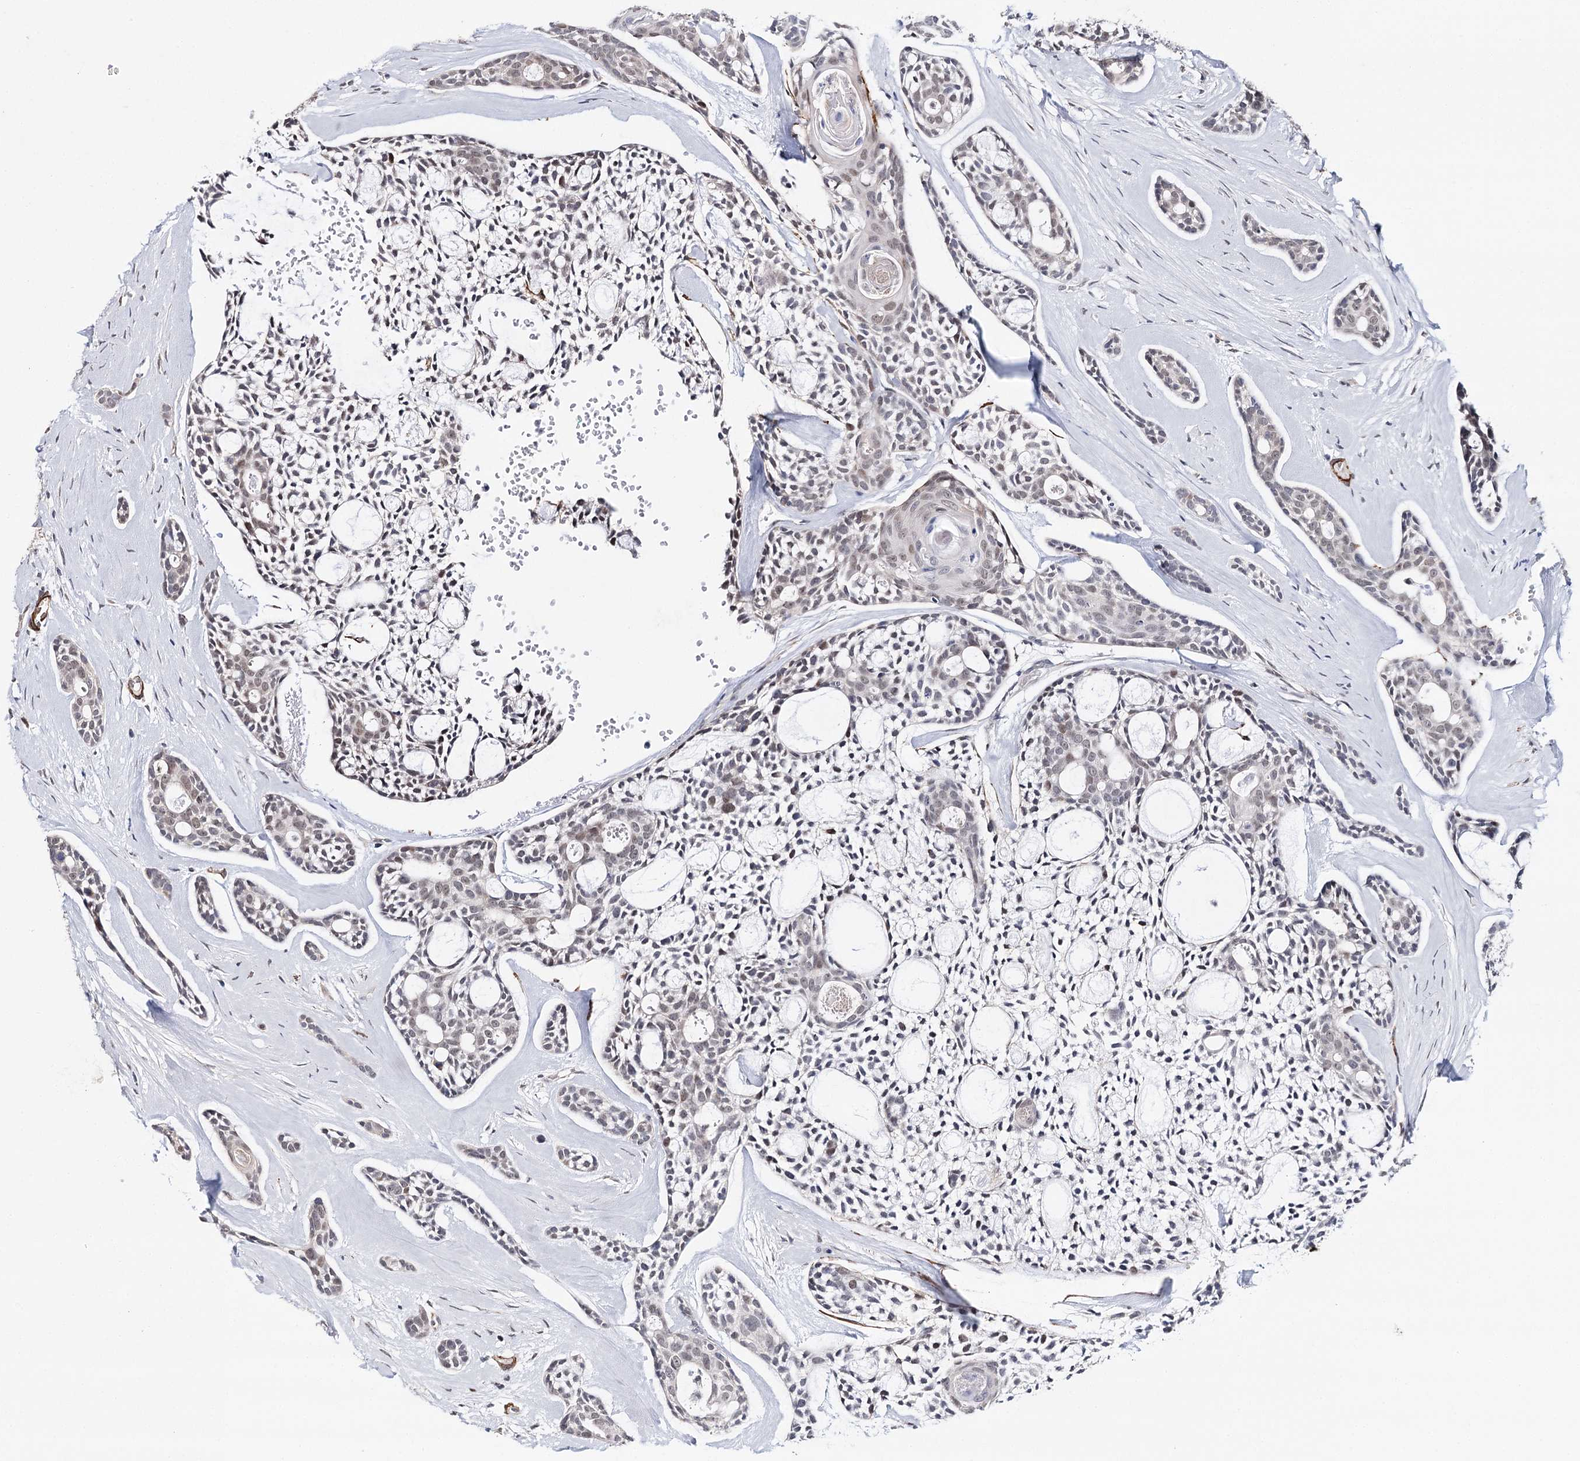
{"staining": {"intensity": "weak", "quantity": "<25%", "location": "nuclear"}, "tissue": "head and neck cancer", "cell_type": "Tumor cells", "image_type": "cancer", "snomed": [{"axis": "morphology", "description": "Adenocarcinoma, NOS"}, {"axis": "topography", "description": "Subcutis"}, {"axis": "topography", "description": "Head-Neck"}], "caption": "Immunohistochemistry micrograph of adenocarcinoma (head and neck) stained for a protein (brown), which exhibits no positivity in tumor cells.", "gene": "CFAP46", "patient": {"sex": "female", "age": 73}}